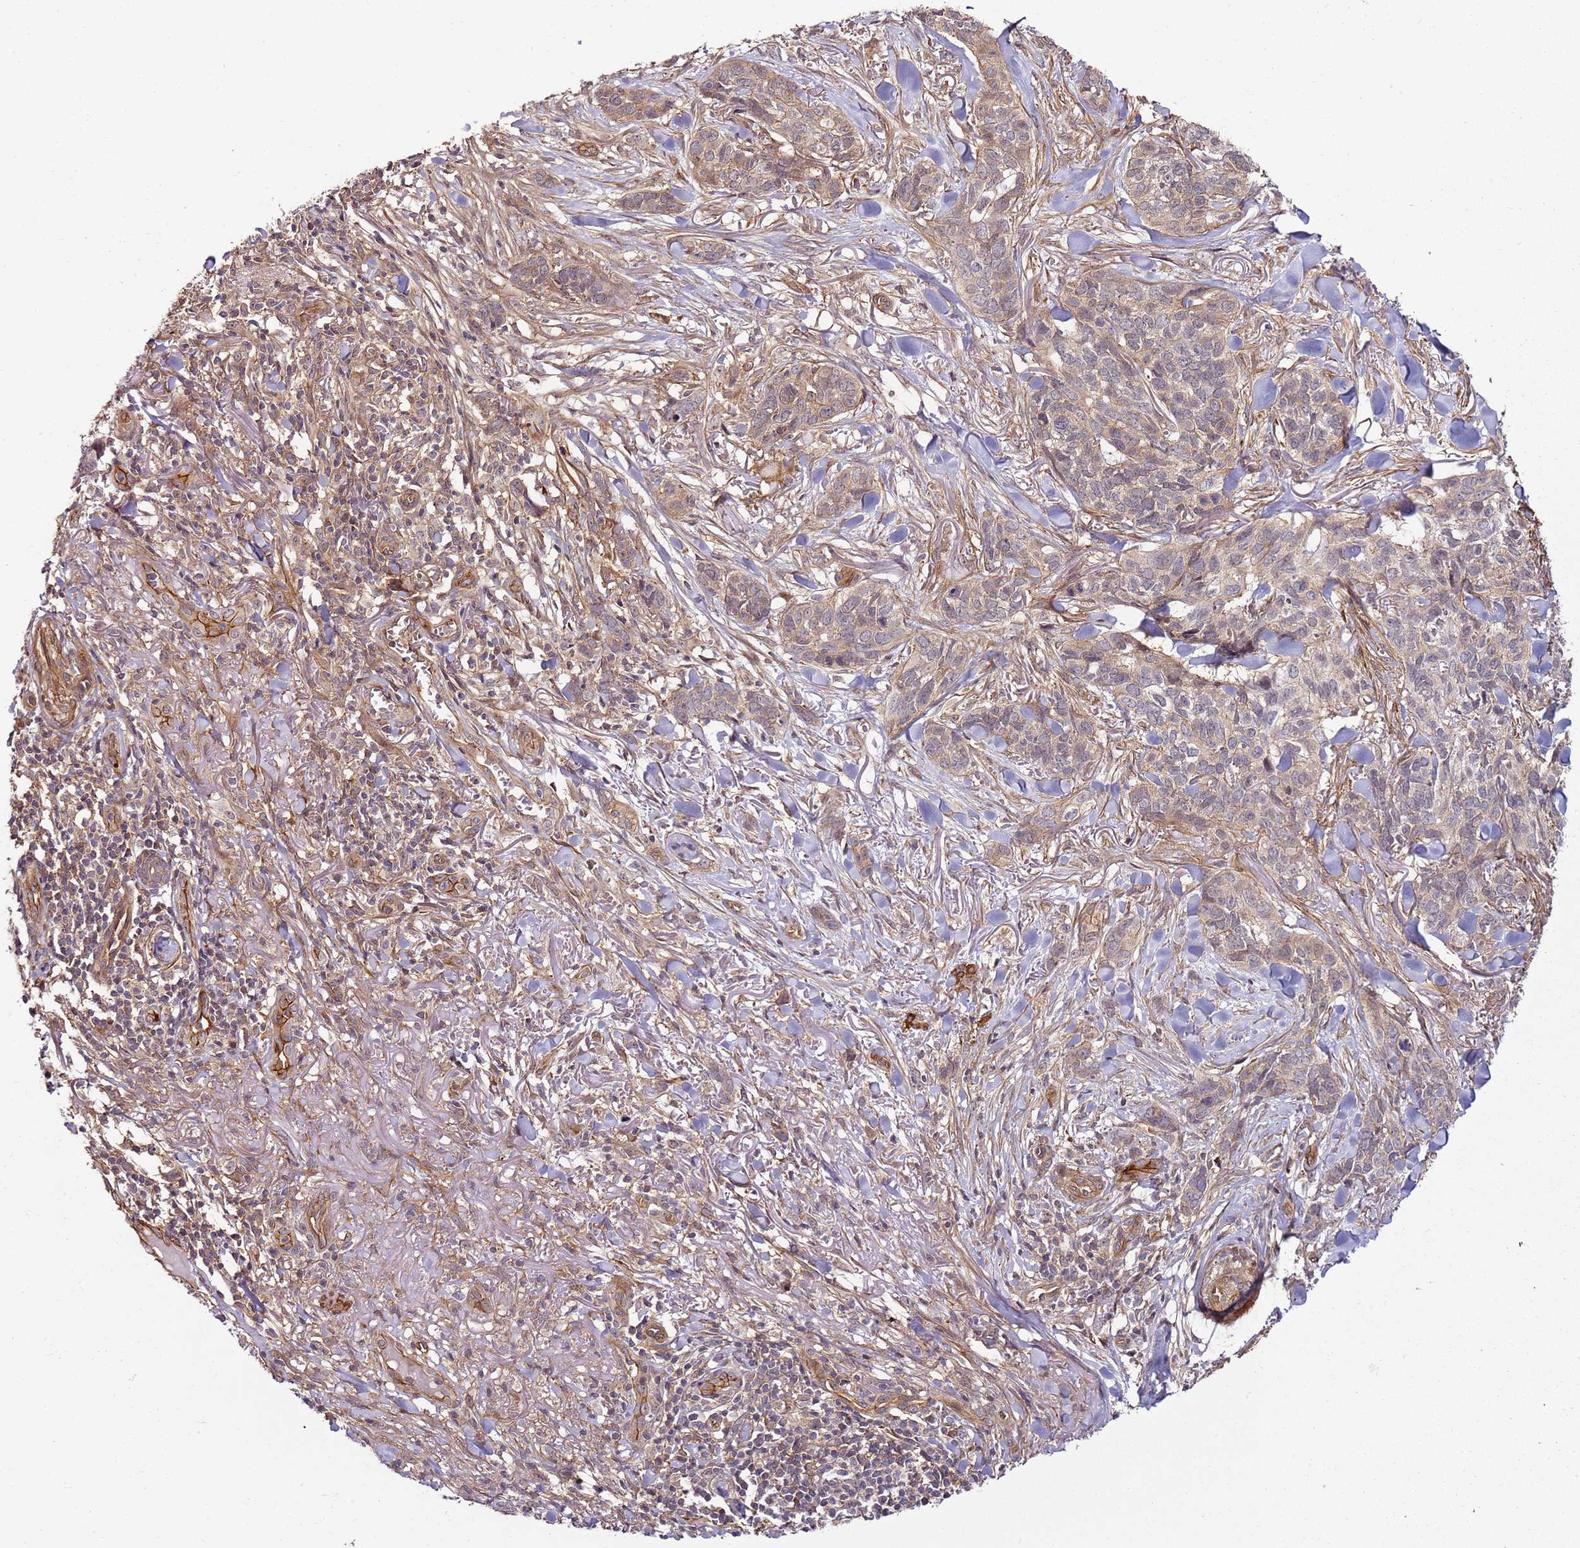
{"staining": {"intensity": "weak", "quantity": "25%-75%", "location": "cytoplasmic/membranous"}, "tissue": "skin cancer", "cell_type": "Tumor cells", "image_type": "cancer", "snomed": [{"axis": "morphology", "description": "Basal cell carcinoma"}, {"axis": "topography", "description": "Skin"}], "caption": "Immunohistochemical staining of human skin cancer reveals low levels of weak cytoplasmic/membranous protein staining in about 25%-75% of tumor cells. (DAB IHC, brown staining for protein, blue staining for nuclei).", "gene": "CCNYL1", "patient": {"sex": "male", "age": 86}}